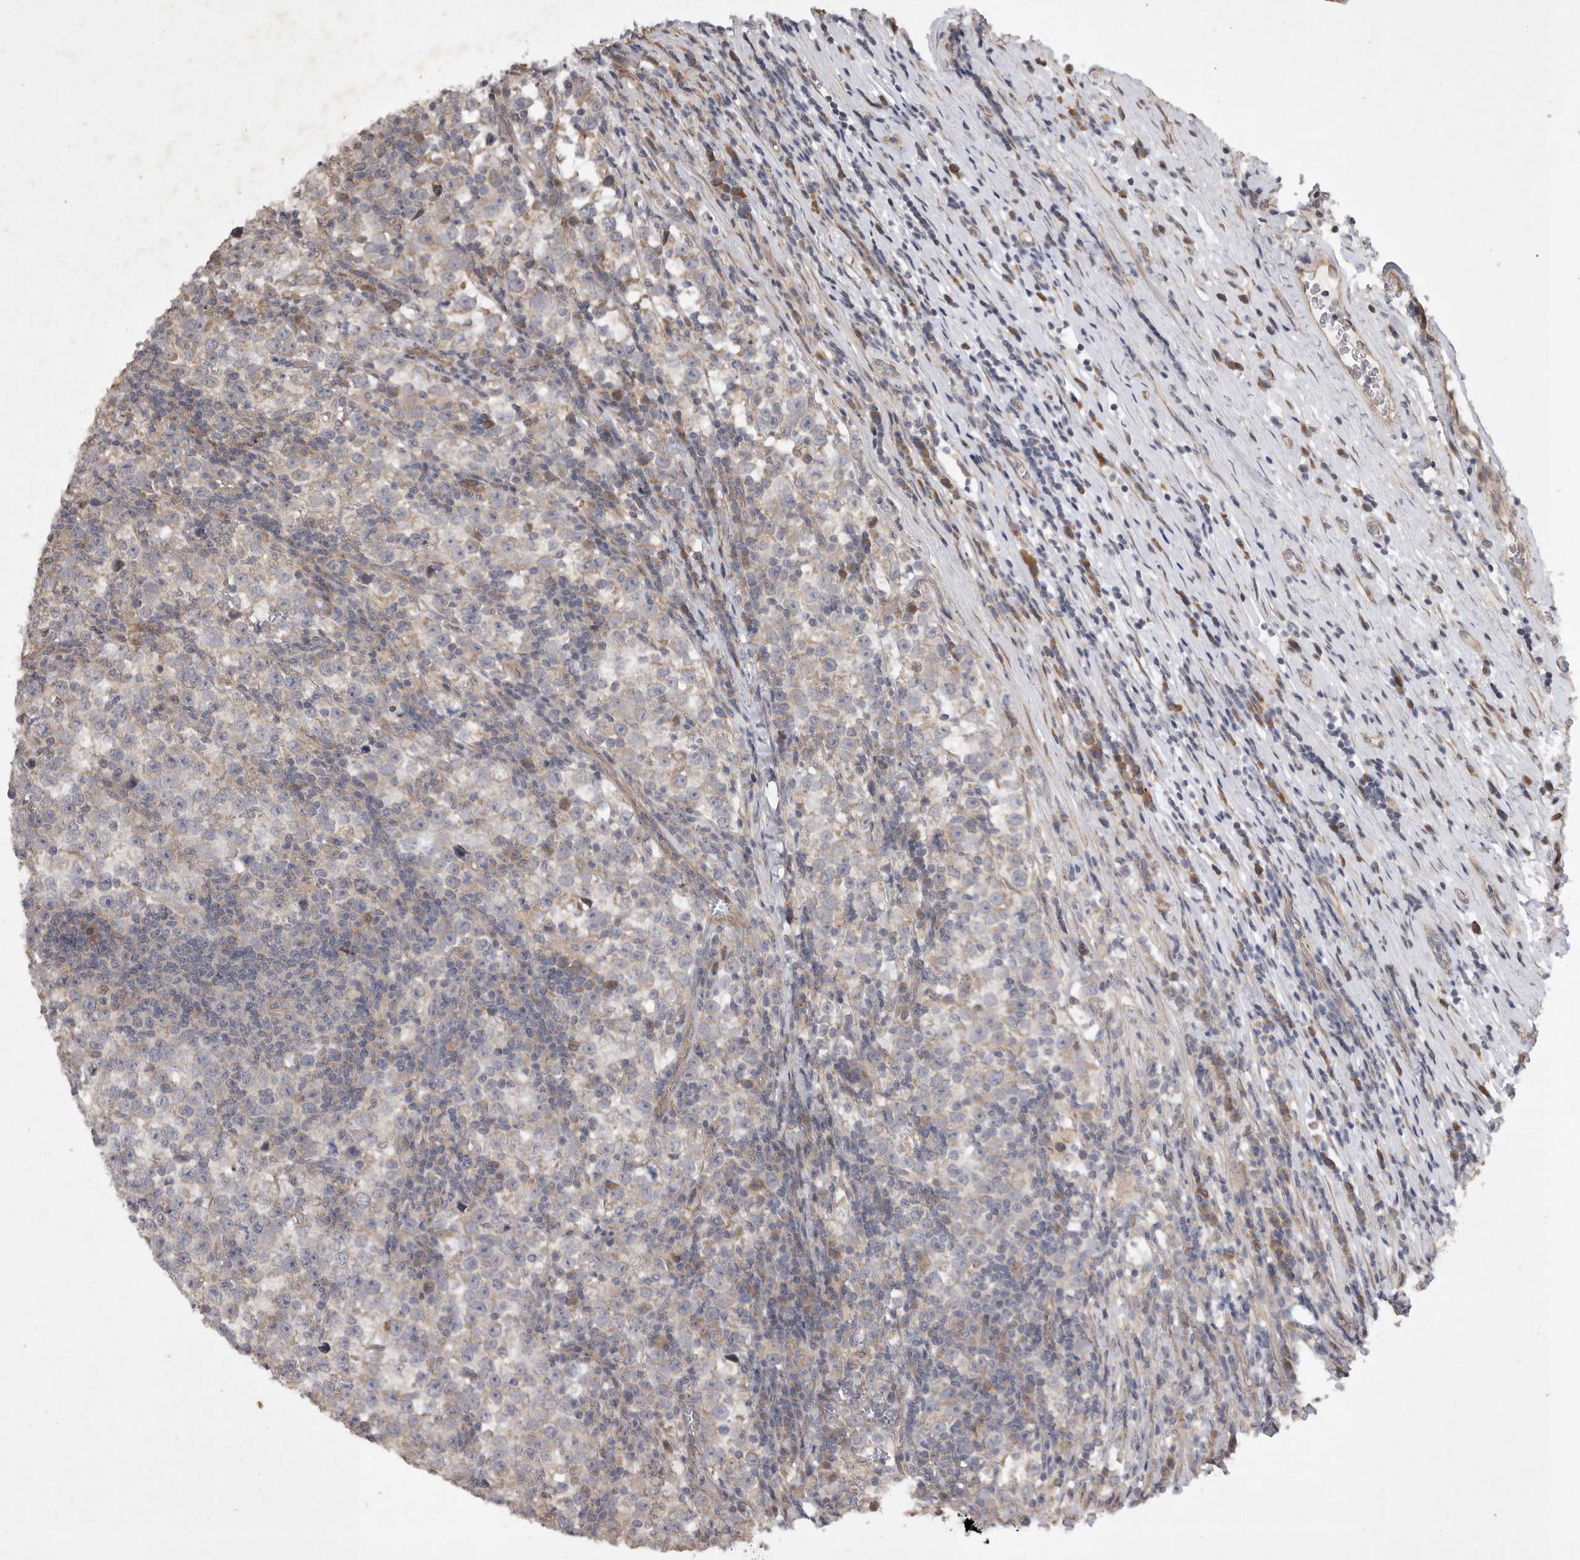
{"staining": {"intensity": "weak", "quantity": "<25%", "location": "cytoplasmic/membranous"}, "tissue": "testis cancer", "cell_type": "Tumor cells", "image_type": "cancer", "snomed": [{"axis": "morphology", "description": "Normal tissue, NOS"}, {"axis": "morphology", "description": "Seminoma, NOS"}, {"axis": "topography", "description": "Testis"}], "caption": "IHC micrograph of neoplastic tissue: human testis cancer stained with DAB (3,3'-diaminobenzidine) displays no significant protein staining in tumor cells.", "gene": "EDEM3", "patient": {"sex": "male", "age": 43}}